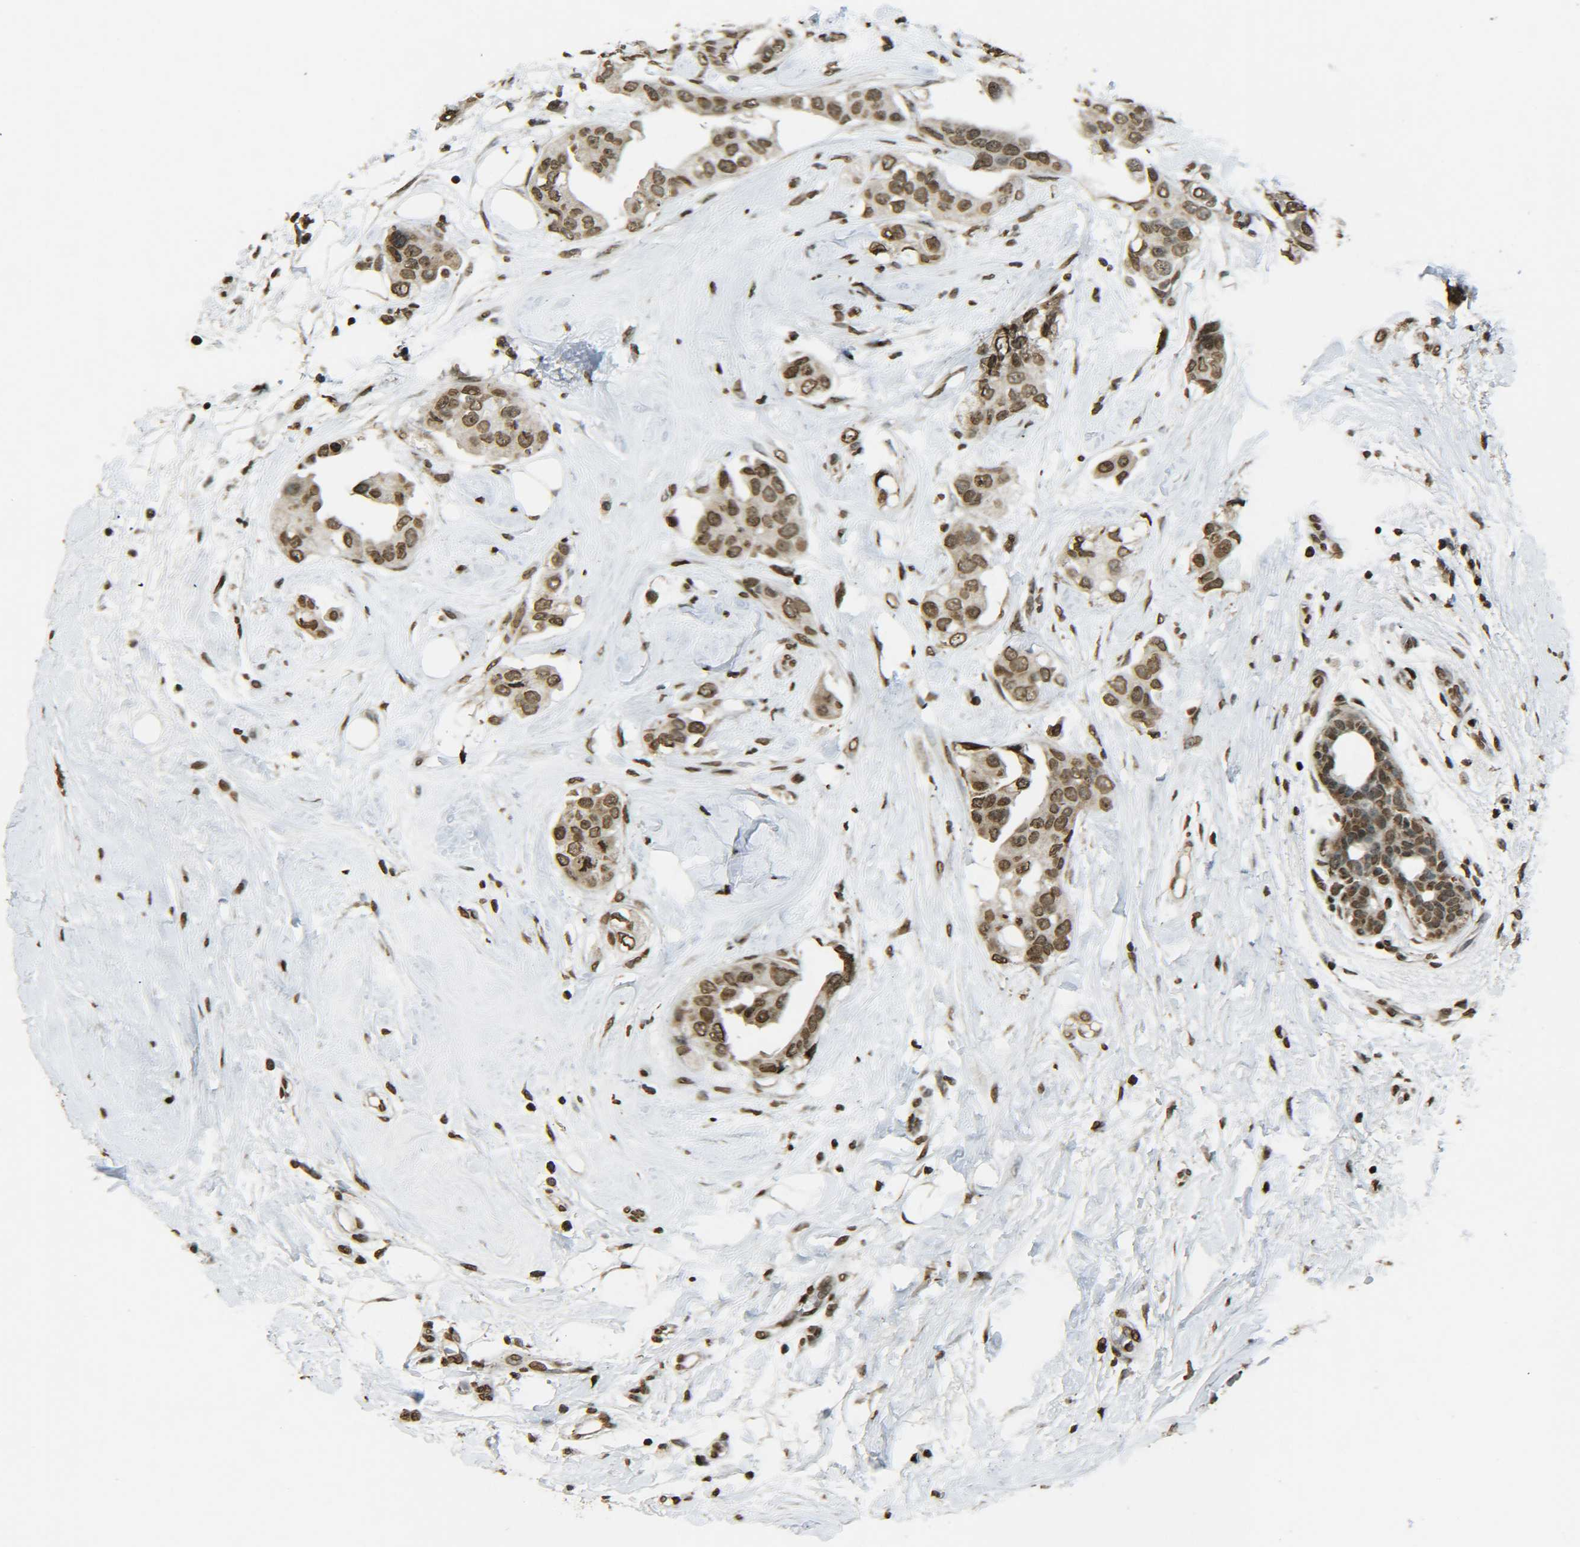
{"staining": {"intensity": "moderate", "quantity": ">75%", "location": "nuclear"}, "tissue": "breast cancer", "cell_type": "Tumor cells", "image_type": "cancer", "snomed": [{"axis": "morphology", "description": "Duct carcinoma"}, {"axis": "topography", "description": "Breast"}], "caption": "Human breast infiltrating ductal carcinoma stained for a protein (brown) reveals moderate nuclear positive expression in about >75% of tumor cells.", "gene": "NEUROG2", "patient": {"sex": "female", "age": 40}}